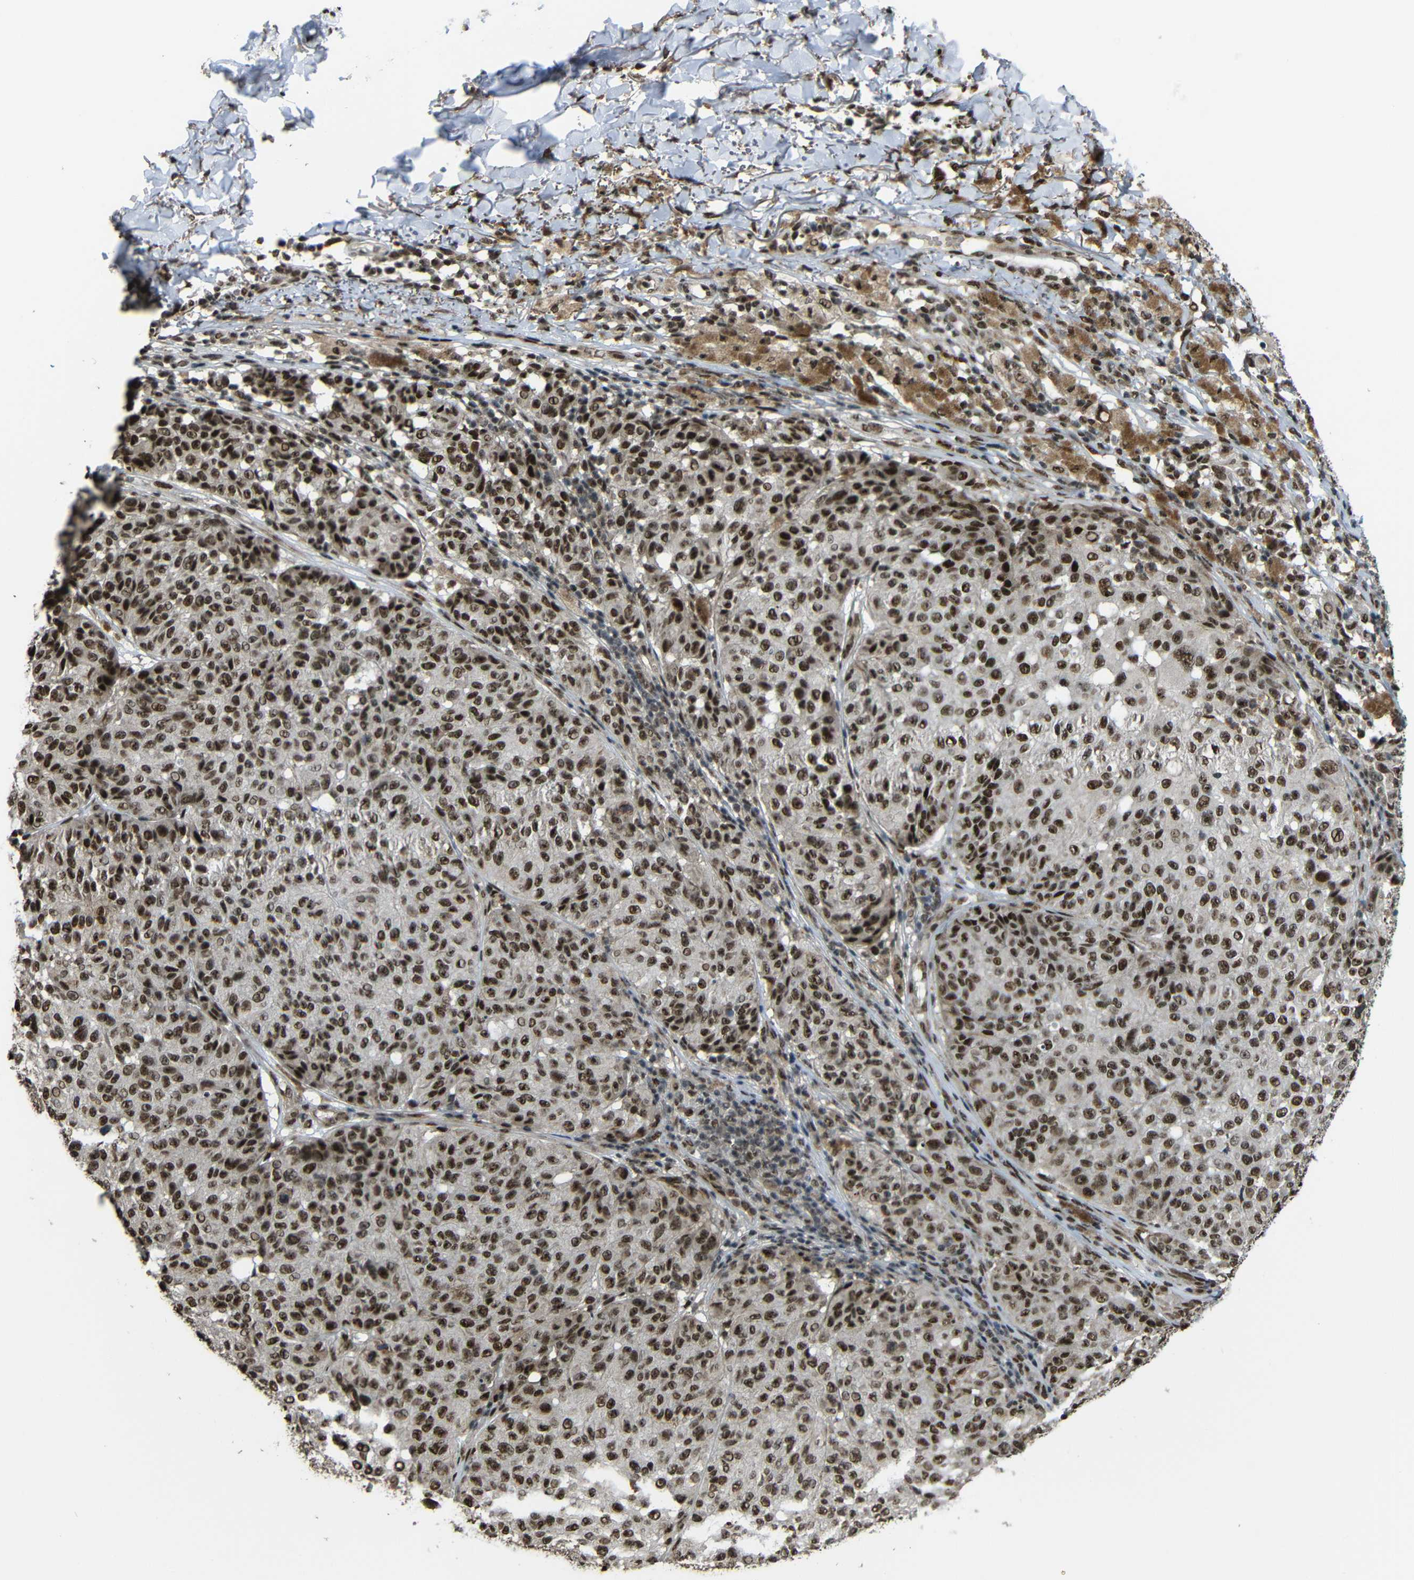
{"staining": {"intensity": "strong", "quantity": ">75%", "location": "cytoplasmic/membranous,nuclear"}, "tissue": "melanoma", "cell_type": "Tumor cells", "image_type": "cancer", "snomed": [{"axis": "morphology", "description": "Malignant melanoma, NOS"}, {"axis": "topography", "description": "Skin"}], "caption": "Immunohistochemistry (IHC) photomicrograph of neoplastic tissue: melanoma stained using immunohistochemistry exhibits high levels of strong protein expression localized specifically in the cytoplasmic/membranous and nuclear of tumor cells, appearing as a cytoplasmic/membranous and nuclear brown color.", "gene": "TCF7L2", "patient": {"sex": "female", "age": 46}}